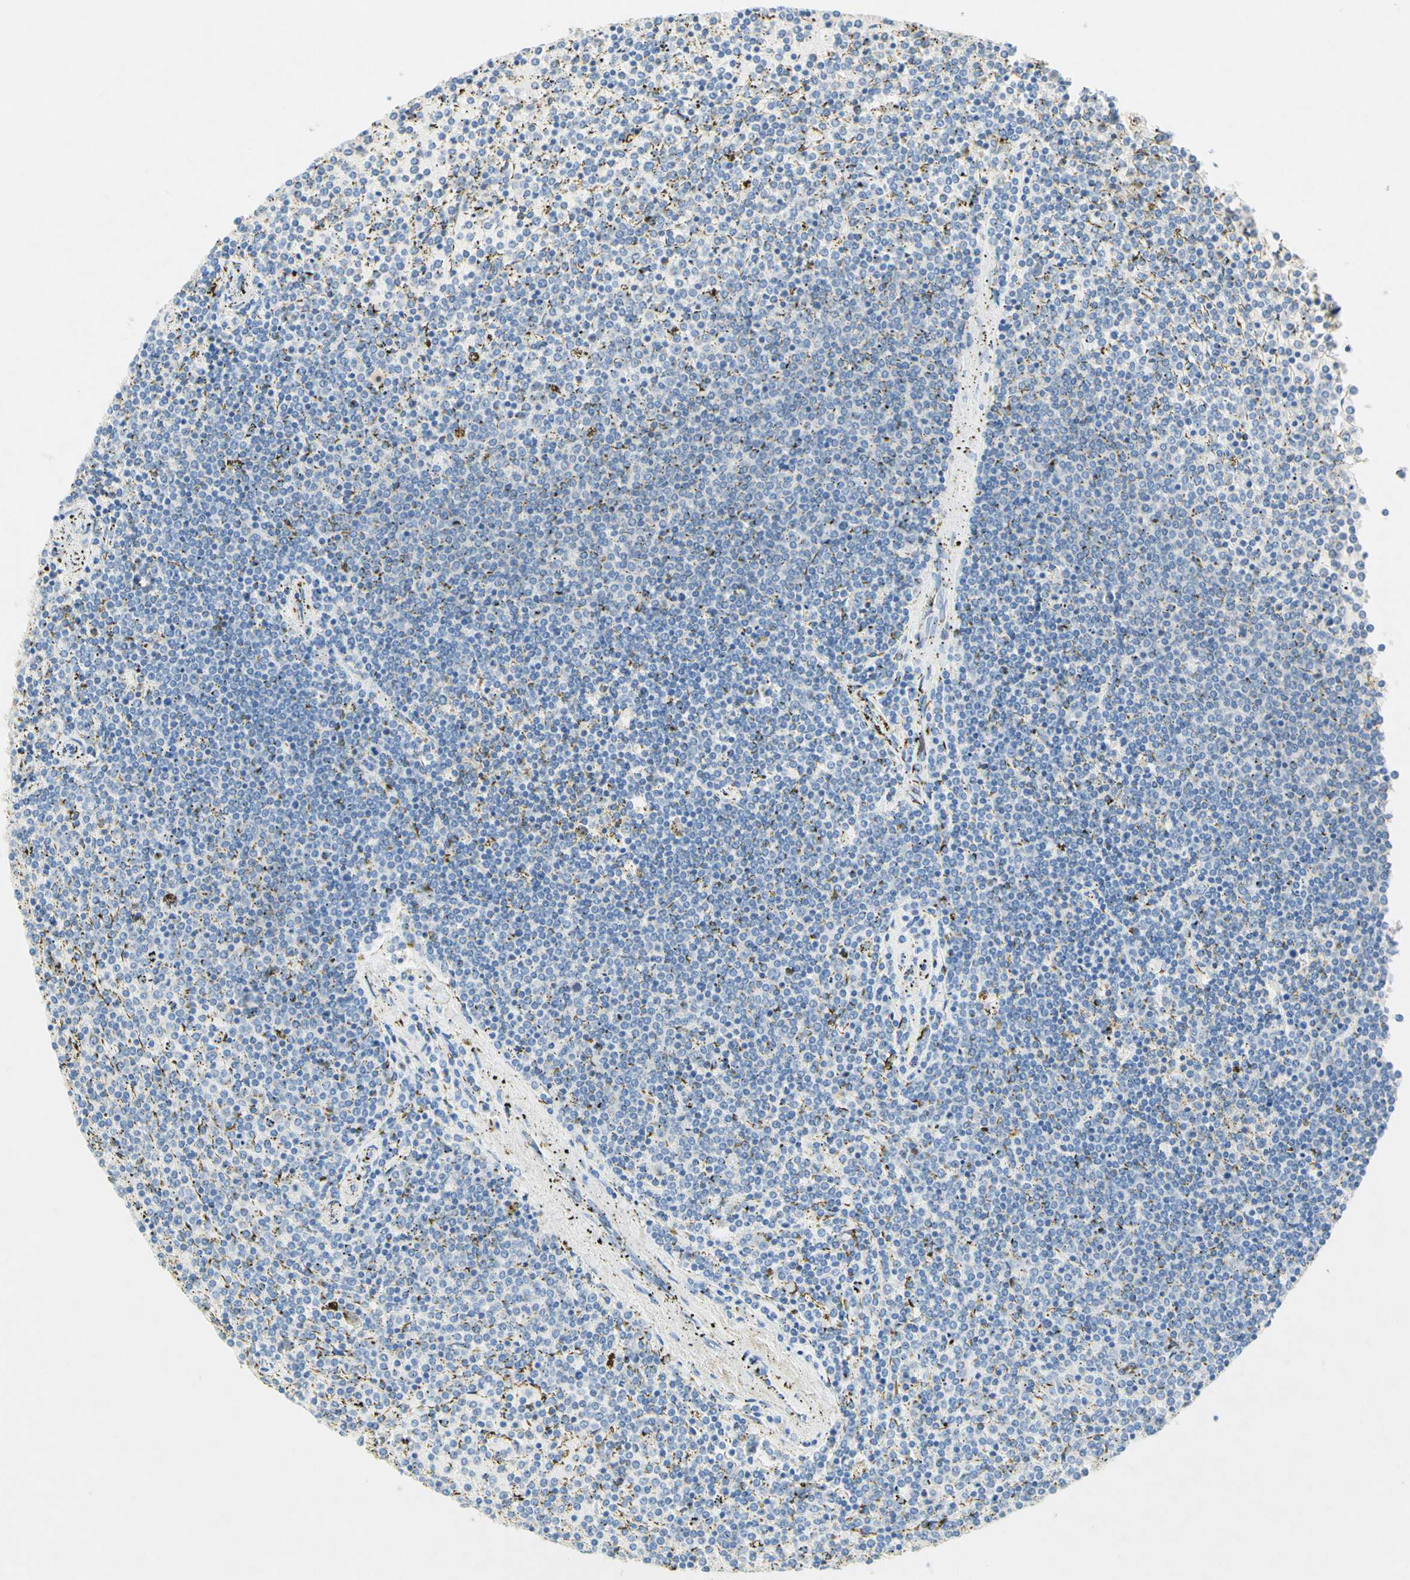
{"staining": {"intensity": "negative", "quantity": "none", "location": "none"}, "tissue": "lymphoma", "cell_type": "Tumor cells", "image_type": "cancer", "snomed": [{"axis": "morphology", "description": "Malignant lymphoma, non-Hodgkin's type, Low grade"}, {"axis": "topography", "description": "Spleen"}], "caption": "Photomicrograph shows no significant protein staining in tumor cells of lymphoma.", "gene": "SLC46A1", "patient": {"sex": "female", "age": 77}}